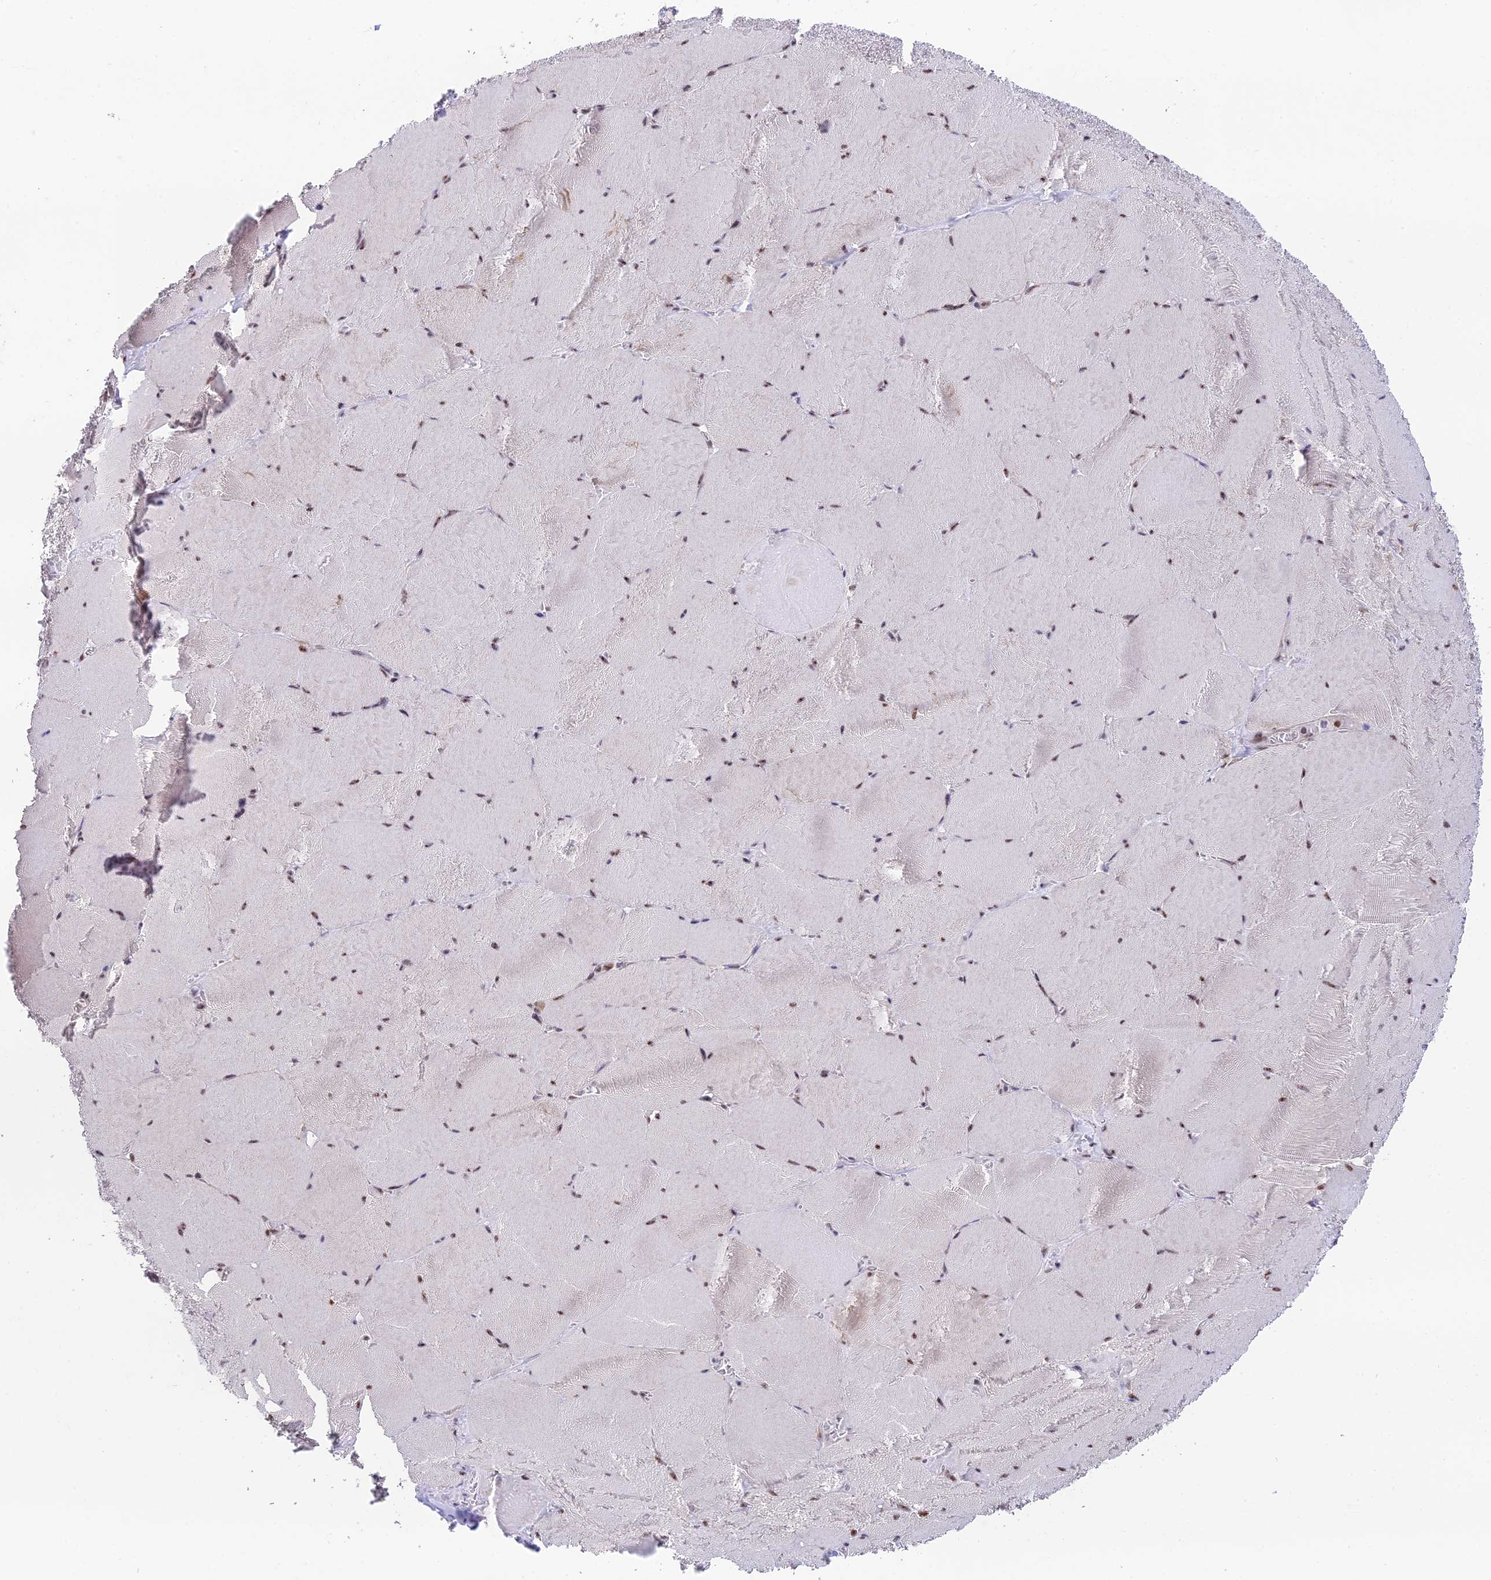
{"staining": {"intensity": "negative", "quantity": "none", "location": "none"}, "tissue": "skeletal muscle", "cell_type": "Myocytes", "image_type": "normal", "snomed": [{"axis": "morphology", "description": "Normal tissue, NOS"}, {"axis": "topography", "description": "Skeletal muscle"}, {"axis": "topography", "description": "Head-Neck"}], "caption": "Immunohistochemical staining of benign human skeletal muscle exhibits no significant staining in myocytes.", "gene": "THOC7", "patient": {"sex": "male", "age": 66}}